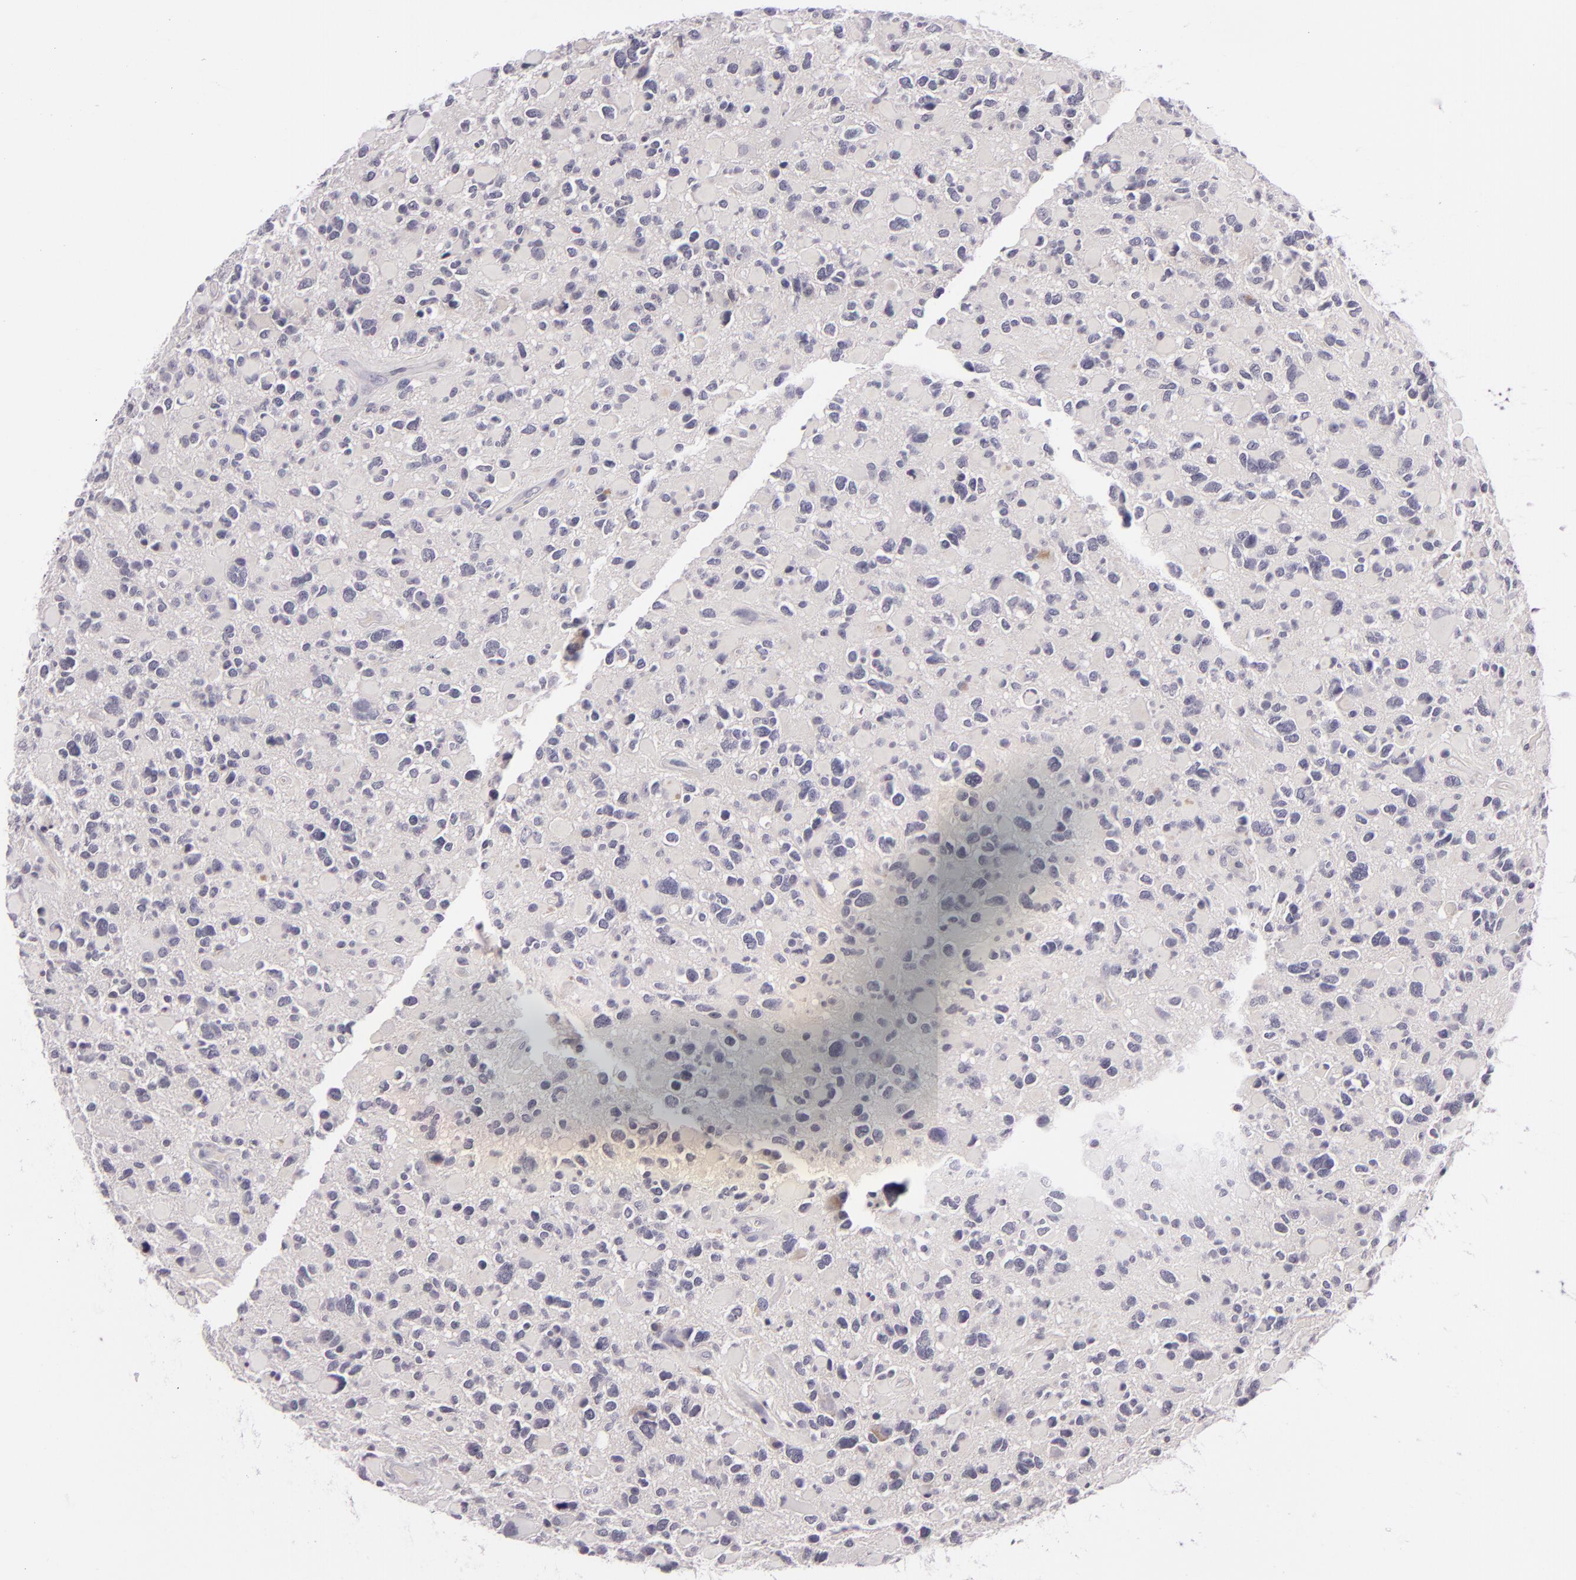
{"staining": {"intensity": "negative", "quantity": "none", "location": "none"}, "tissue": "glioma", "cell_type": "Tumor cells", "image_type": "cancer", "snomed": [{"axis": "morphology", "description": "Glioma, malignant, High grade"}, {"axis": "topography", "description": "Brain"}], "caption": "DAB immunohistochemical staining of high-grade glioma (malignant) reveals no significant expression in tumor cells.", "gene": "DAG1", "patient": {"sex": "female", "age": 37}}